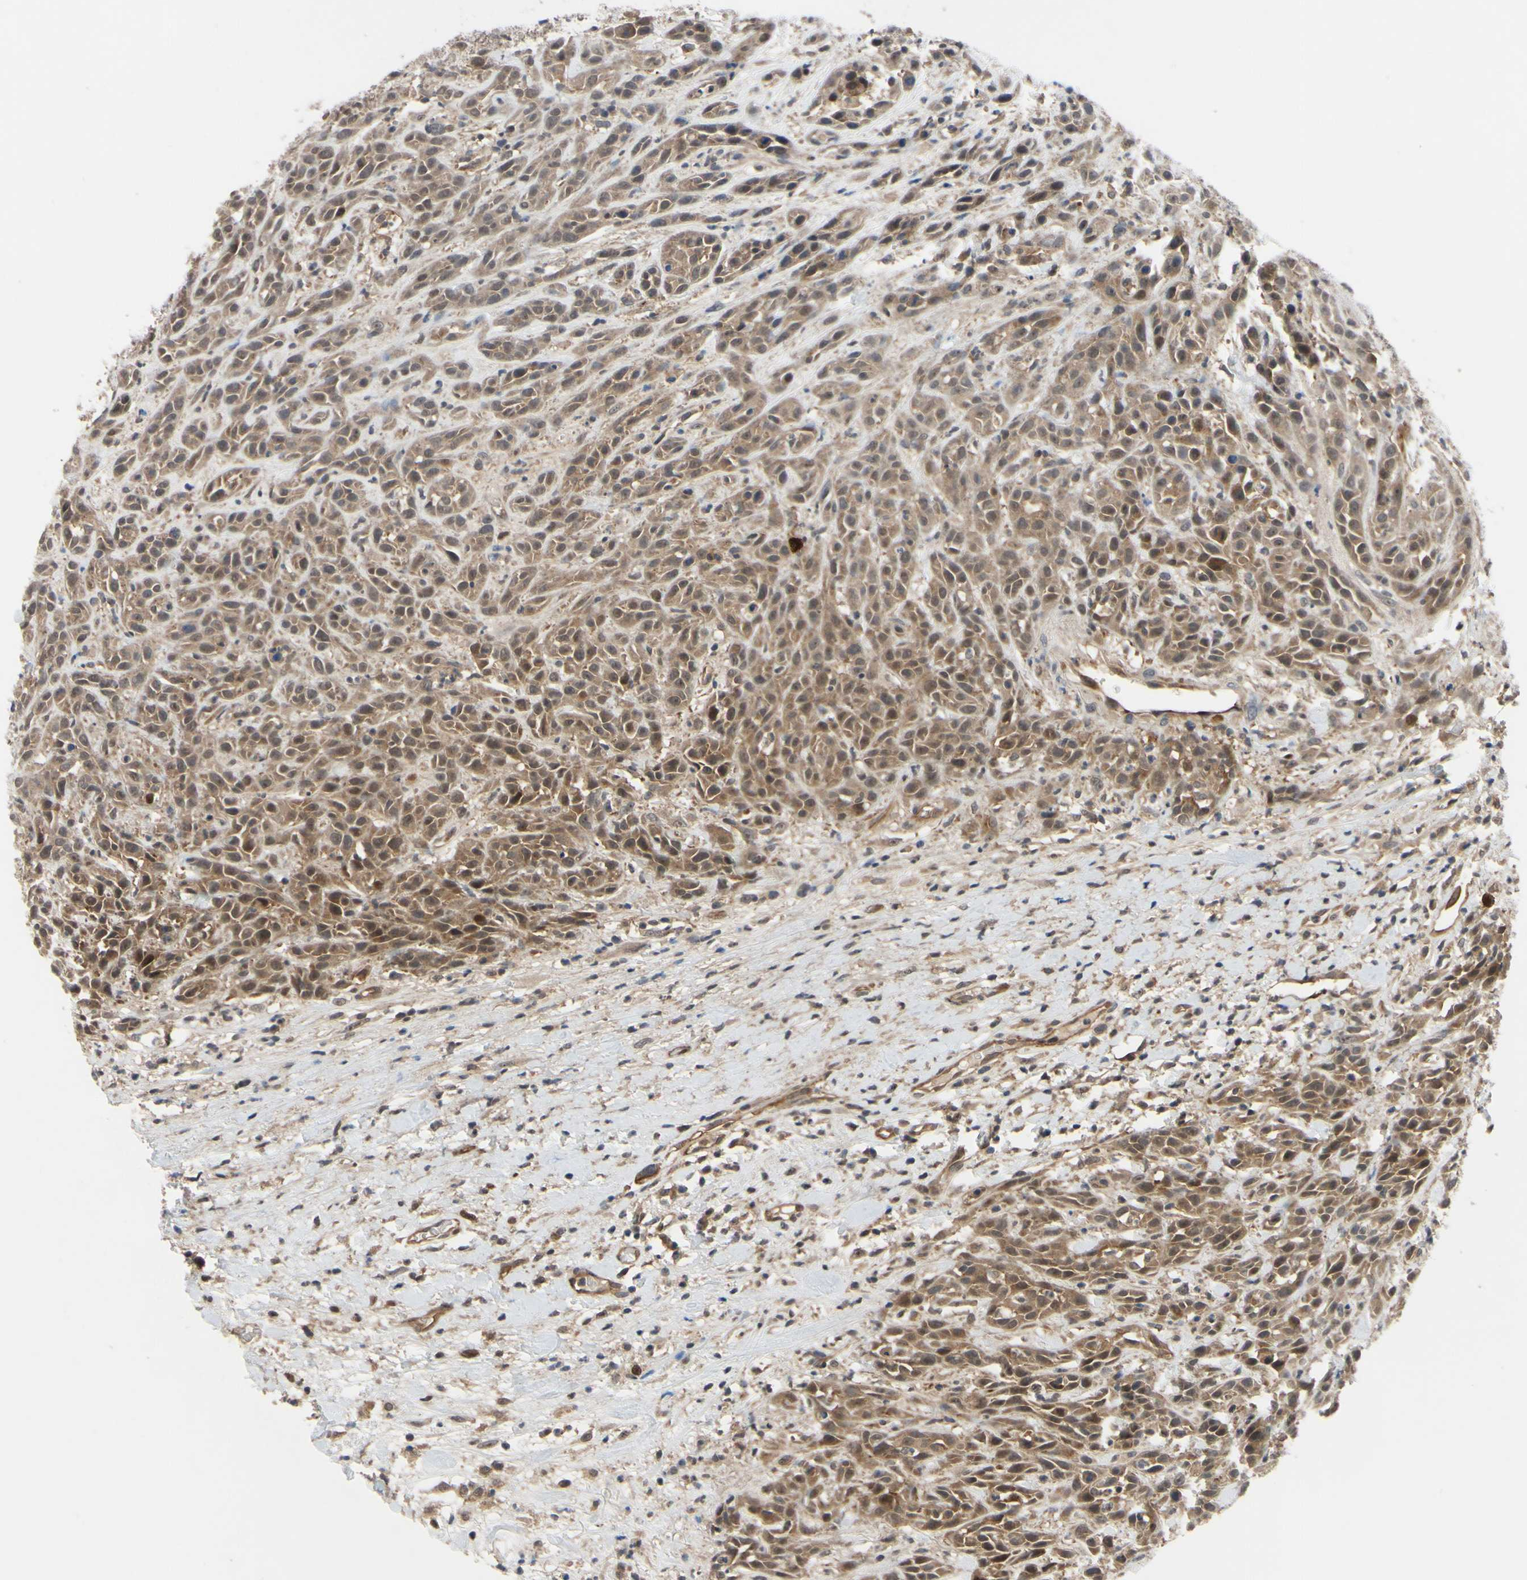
{"staining": {"intensity": "moderate", "quantity": ">75%", "location": "cytoplasmic/membranous,nuclear"}, "tissue": "head and neck cancer", "cell_type": "Tumor cells", "image_type": "cancer", "snomed": [{"axis": "morphology", "description": "Normal tissue, NOS"}, {"axis": "morphology", "description": "Squamous cell carcinoma, NOS"}, {"axis": "topography", "description": "Cartilage tissue"}, {"axis": "topography", "description": "Head-Neck"}], "caption": "The micrograph exhibits a brown stain indicating the presence of a protein in the cytoplasmic/membranous and nuclear of tumor cells in head and neck cancer (squamous cell carcinoma).", "gene": "COMMD9", "patient": {"sex": "male", "age": 62}}